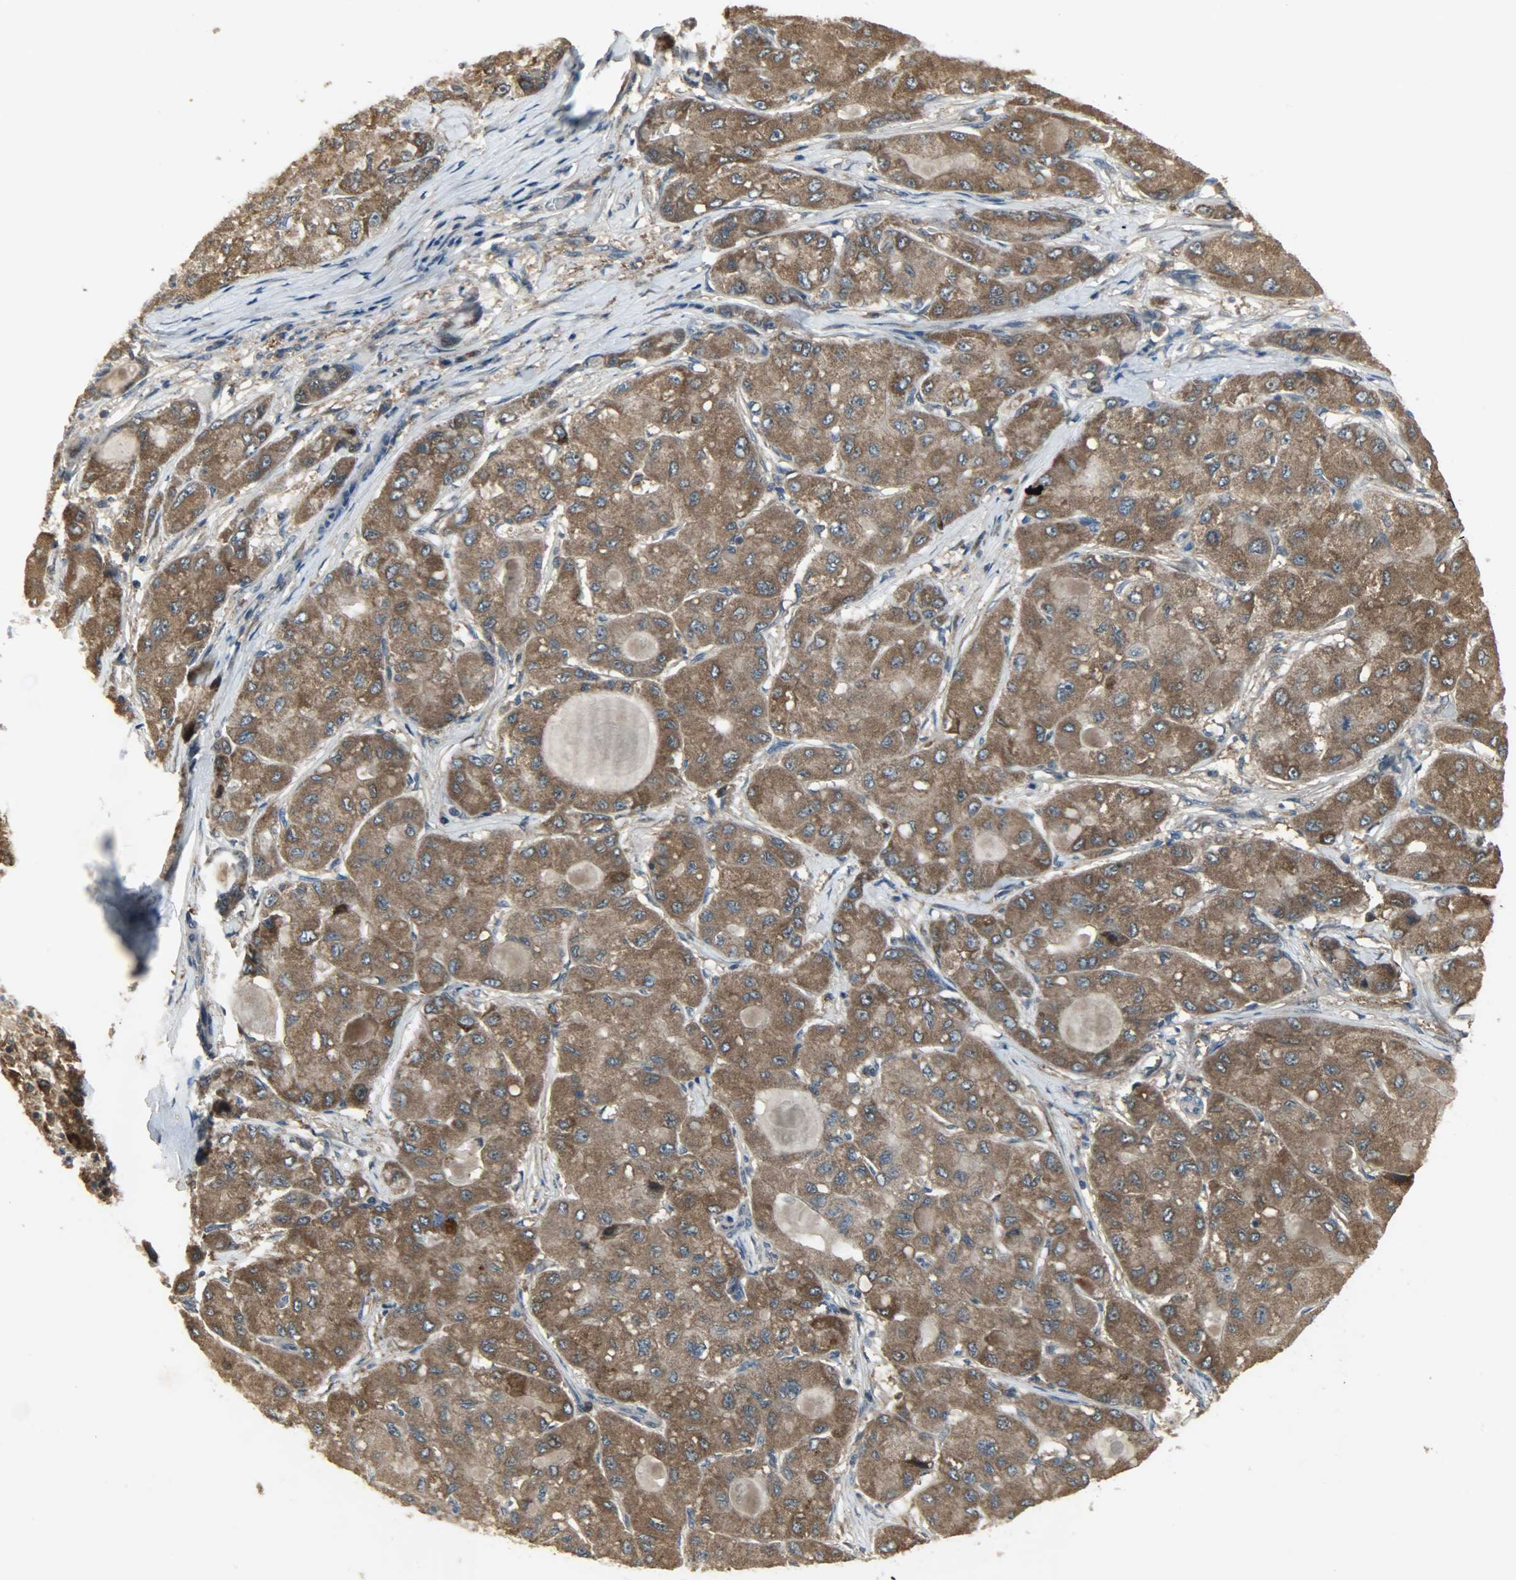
{"staining": {"intensity": "strong", "quantity": ">75%", "location": "cytoplasmic/membranous"}, "tissue": "liver cancer", "cell_type": "Tumor cells", "image_type": "cancer", "snomed": [{"axis": "morphology", "description": "Carcinoma, Hepatocellular, NOS"}, {"axis": "topography", "description": "Liver"}], "caption": "Human liver cancer (hepatocellular carcinoma) stained with a protein marker reveals strong staining in tumor cells.", "gene": "AMT", "patient": {"sex": "male", "age": 80}}